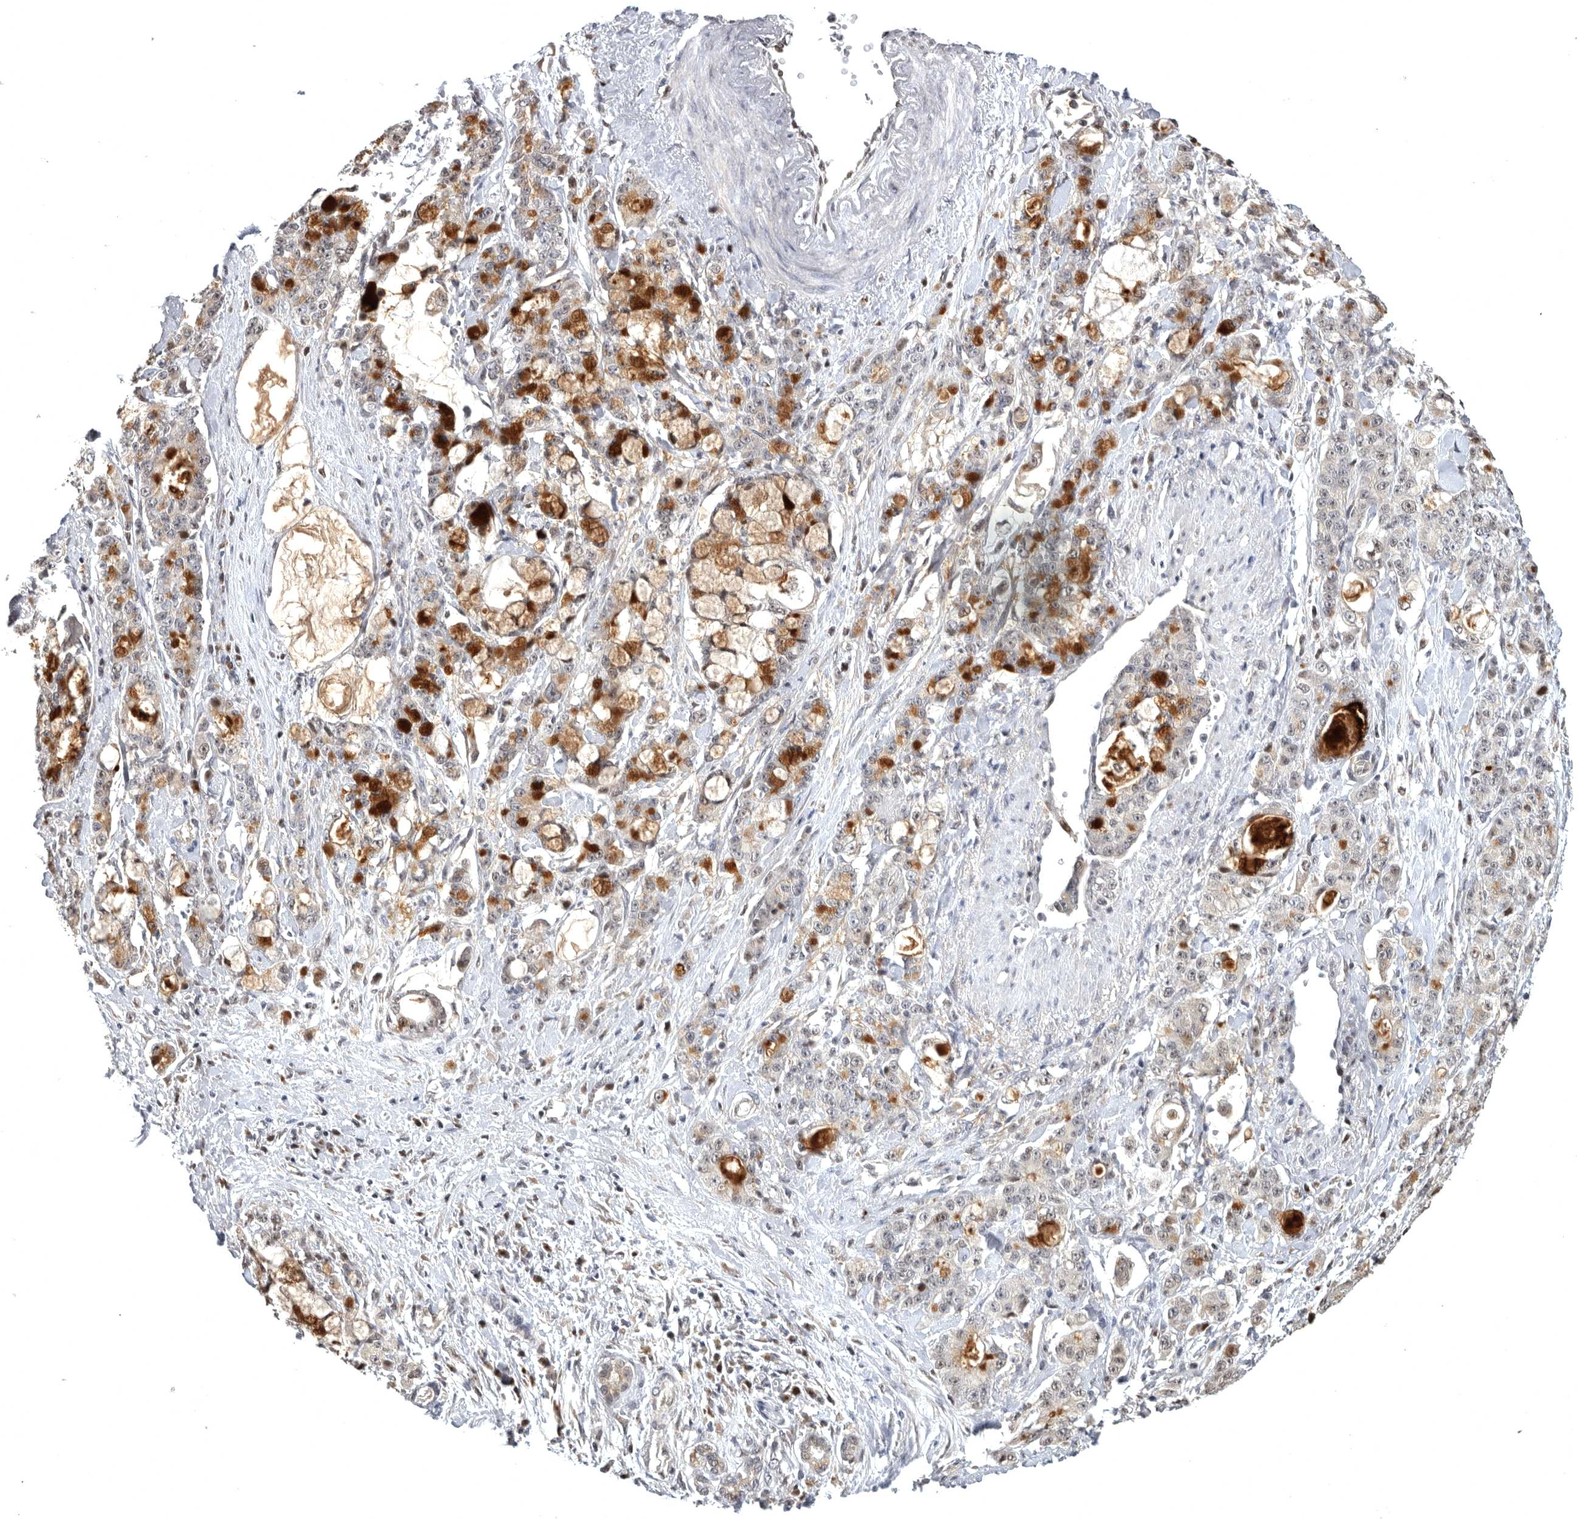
{"staining": {"intensity": "moderate", "quantity": ">75%", "location": "cytoplasmic/membranous"}, "tissue": "pancreatic cancer", "cell_type": "Tumor cells", "image_type": "cancer", "snomed": [{"axis": "morphology", "description": "Adenocarcinoma, NOS"}, {"axis": "topography", "description": "Pancreas"}], "caption": "Immunohistochemistry (IHC) staining of pancreatic cancer, which shows medium levels of moderate cytoplasmic/membranous staining in about >75% of tumor cells indicating moderate cytoplasmic/membranous protein staining. The staining was performed using DAB (3,3'-diaminobenzidine) (brown) for protein detection and nuclei were counterstained in hematoxylin (blue).", "gene": "MAN2A1", "patient": {"sex": "female", "age": 73}}